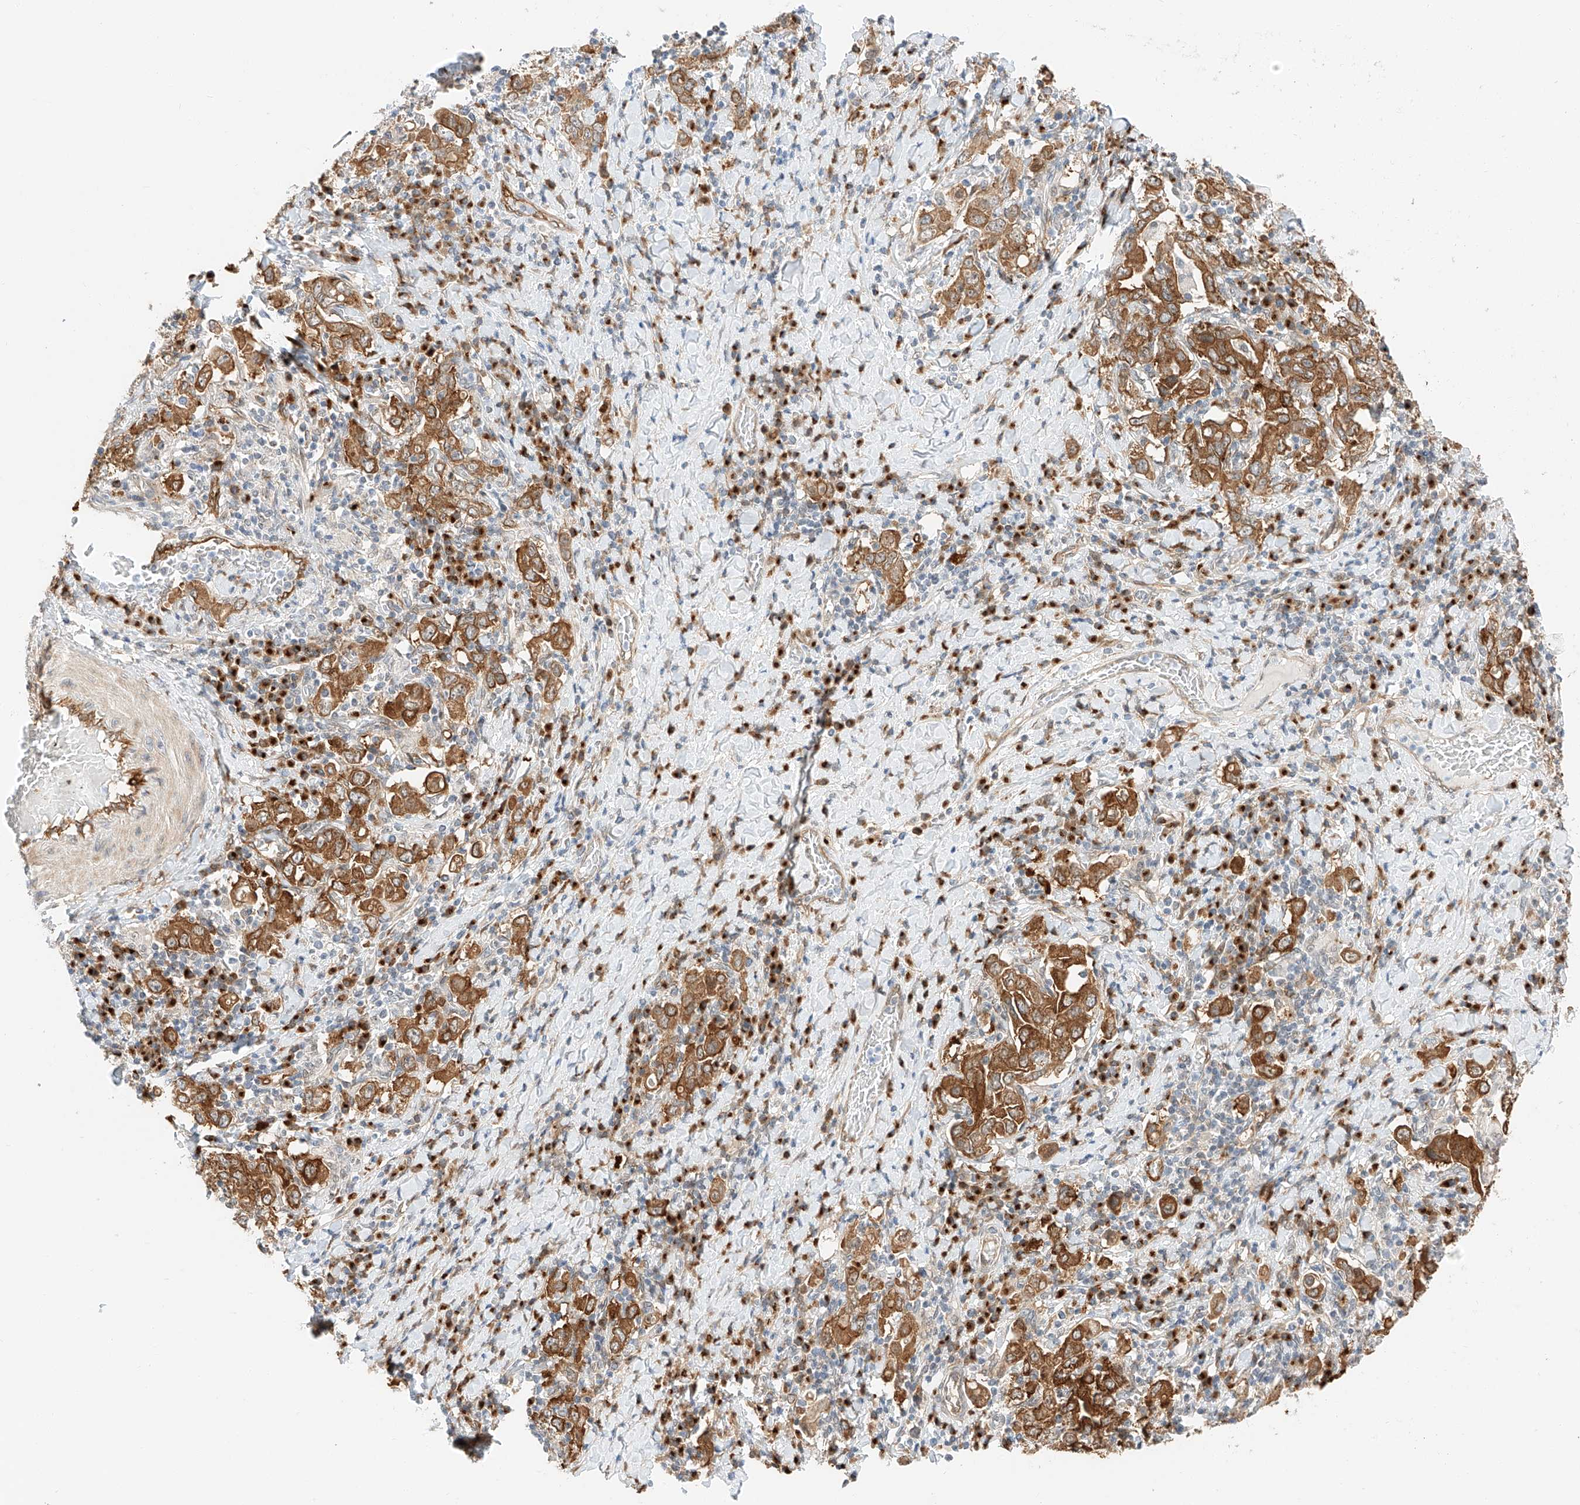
{"staining": {"intensity": "moderate", "quantity": ">75%", "location": "cytoplasmic/membranous"}, "tissue": "stomach cancer", "cell_type": "Tumor cells", "image_type": "cancer", "snomed": [{"axis": "morphology", "description": "Adenocarcinoma, NOS"}, {"axis": "topography", "description": "Stomach, upper"}], "caption": "Protein expression analysis of stomach adenocarcinoma shows moderate cytoplasmic/membranous expression in approximately >75% of tumor cells. (Stains: DAB in brown, nuclei in blue, Microscopy: brightfield microscopy at high magnification).", "gene": "CARMIL1", "patient": {"sex": "male", "age": 62}}